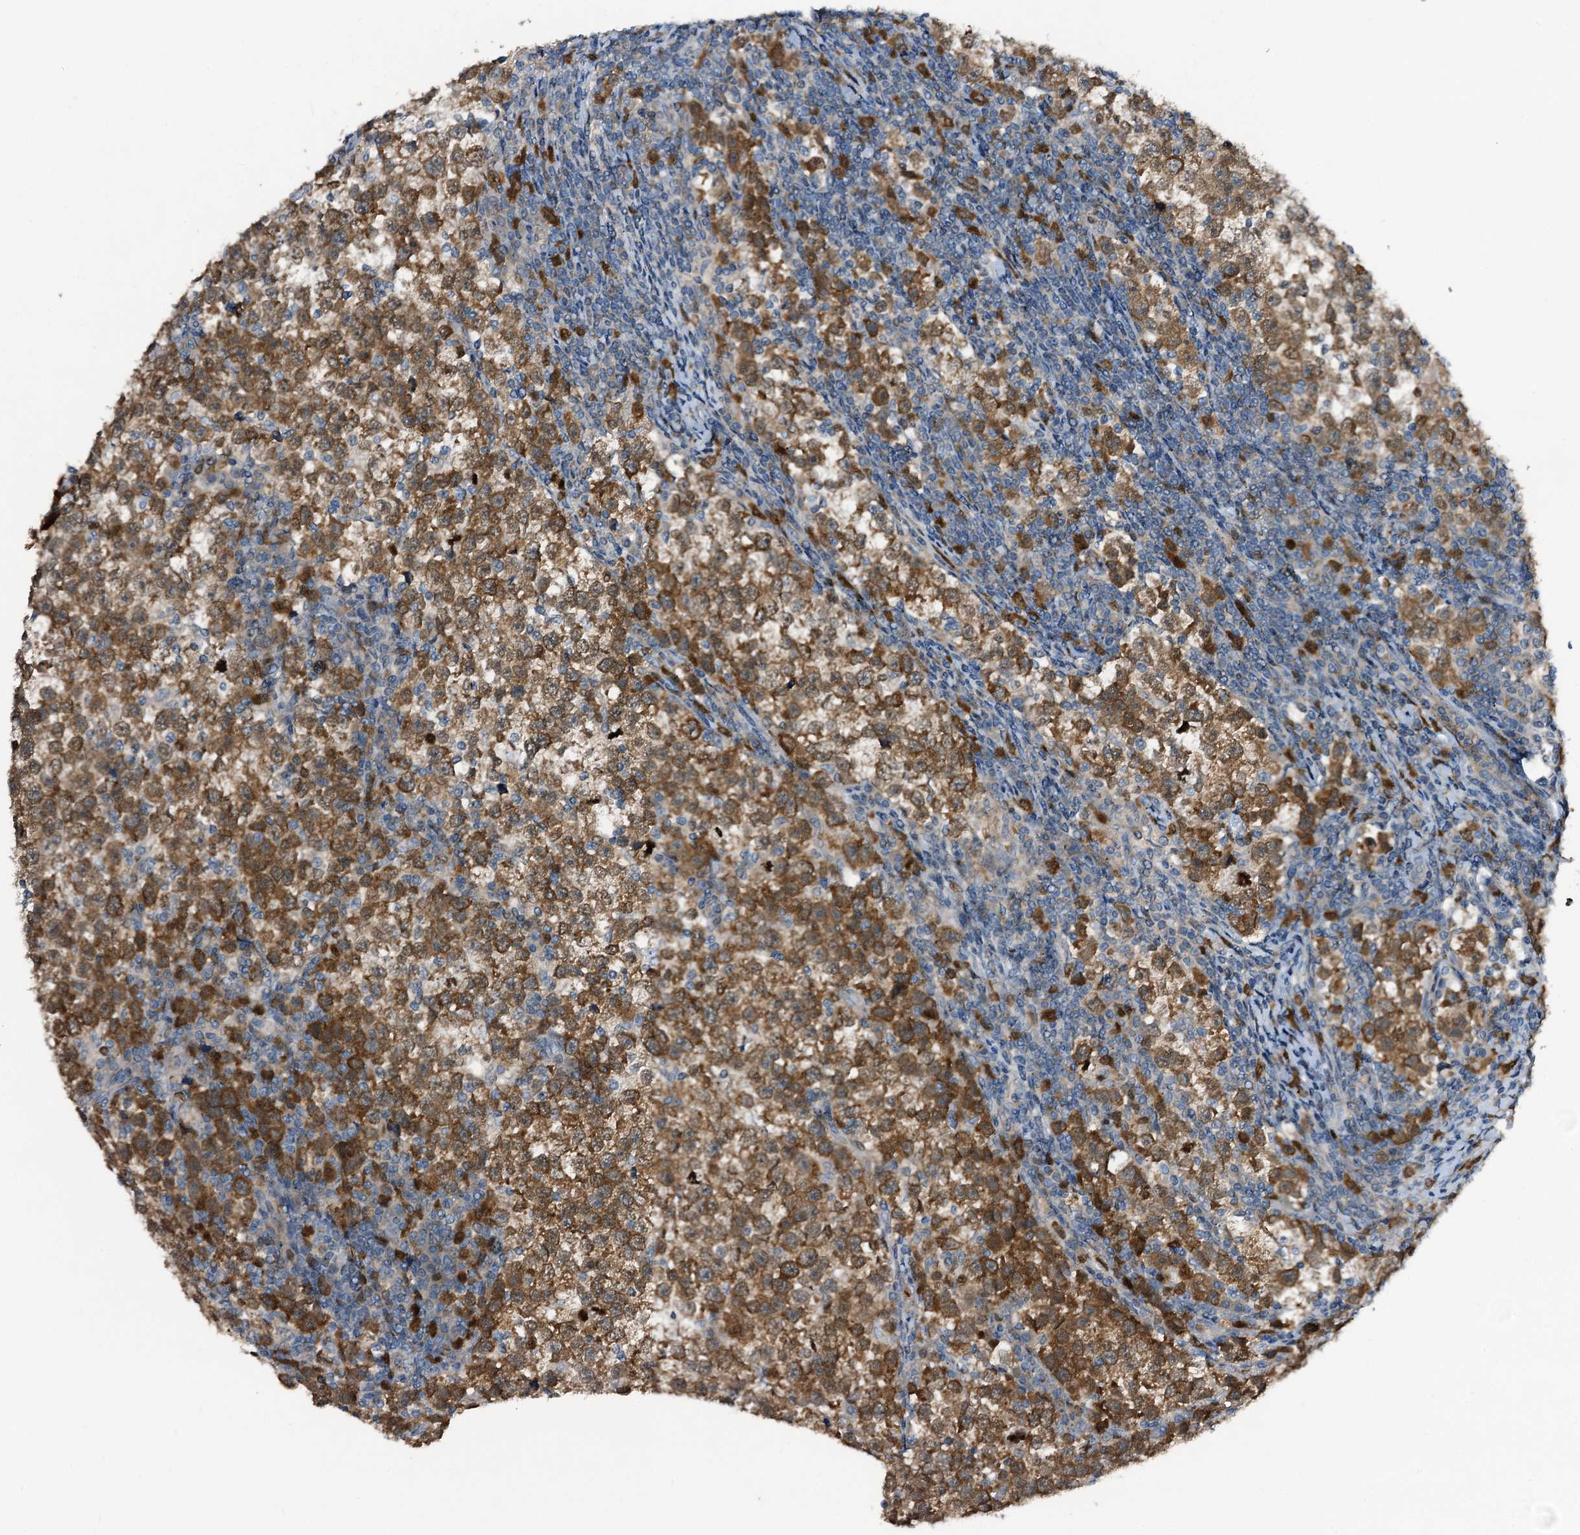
{"staining": {"intensity": "strong", "quantity": ">75%", "location": "cytoplasmic/membranous"}, "tissue": "testis cancer", "cell_type": "Tumor cells", "image_type": "cancer", "snomed": [{"axis": "morphology", "description": "Normal tissue, NOS"}, {"axis": "morphology", "description": "Seminoma, NOS"}, {"axis": "topography", "description": "Testis"}], "caption": "Immunohistochemical staining of testis cancer demonstrates high levels of strong cytoplasmic/membranous protein positivity in approximately >75% of tumor cells.", "gene": "NCAPD2", "patient": {"sex": "male", "age": 43}}